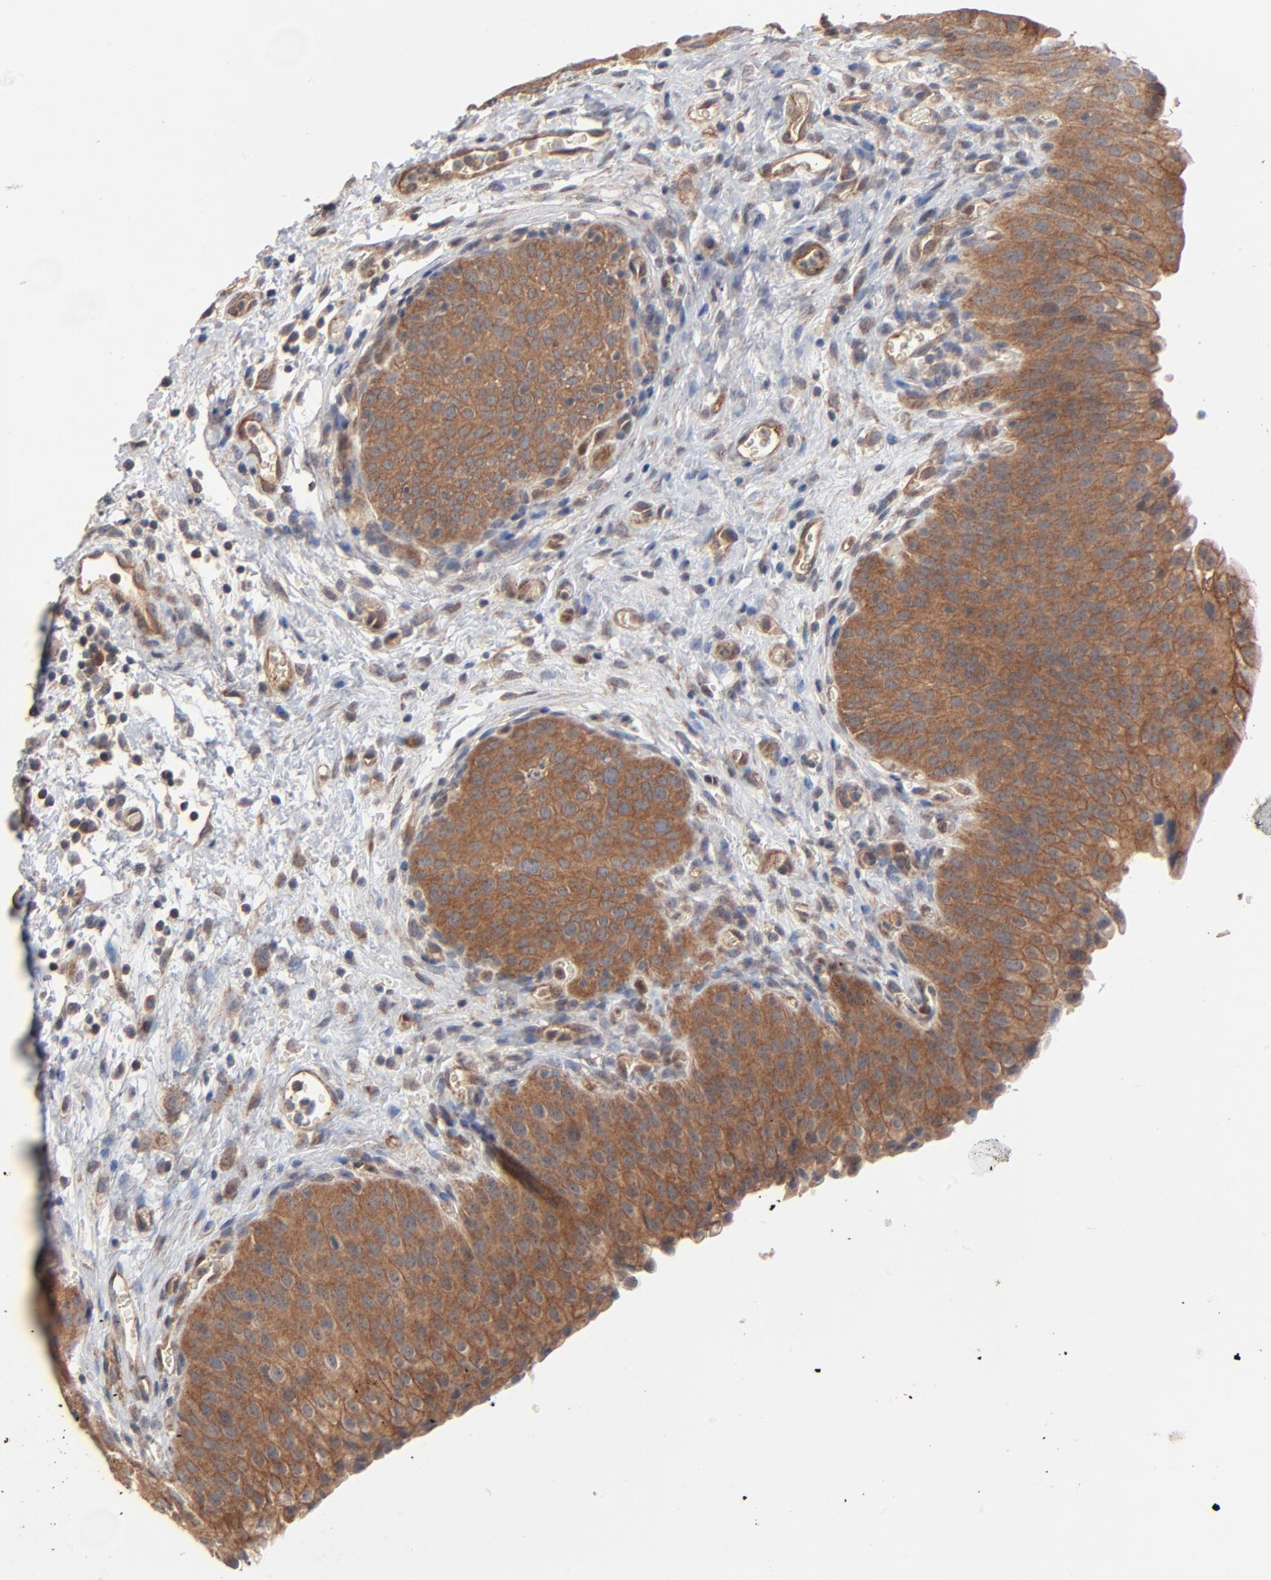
{"staining": {"intensity": "moderate", "quantity": ">75%", "location": "cytoplasmic/membranous"}, "tissue": "urinary bladder", "cell_type": "Urothelial cells", "image_type": "normal", "snomed": [{"axis": "morphology", "description": "Normal tissue, NOS"}, {"axis": "morphology", "description": "Dysplasia, NOS"}, {"axis": "topography", "description": "Urinary bladder"}], "caption": "Urinary bladder stained for a protein (brown) displays moderate cytoplasmic/membranous positive positivity in about >75% of urothelial cells.", "gene": "ABLIM3", "patient": {"sex": "male", "age": 35}}